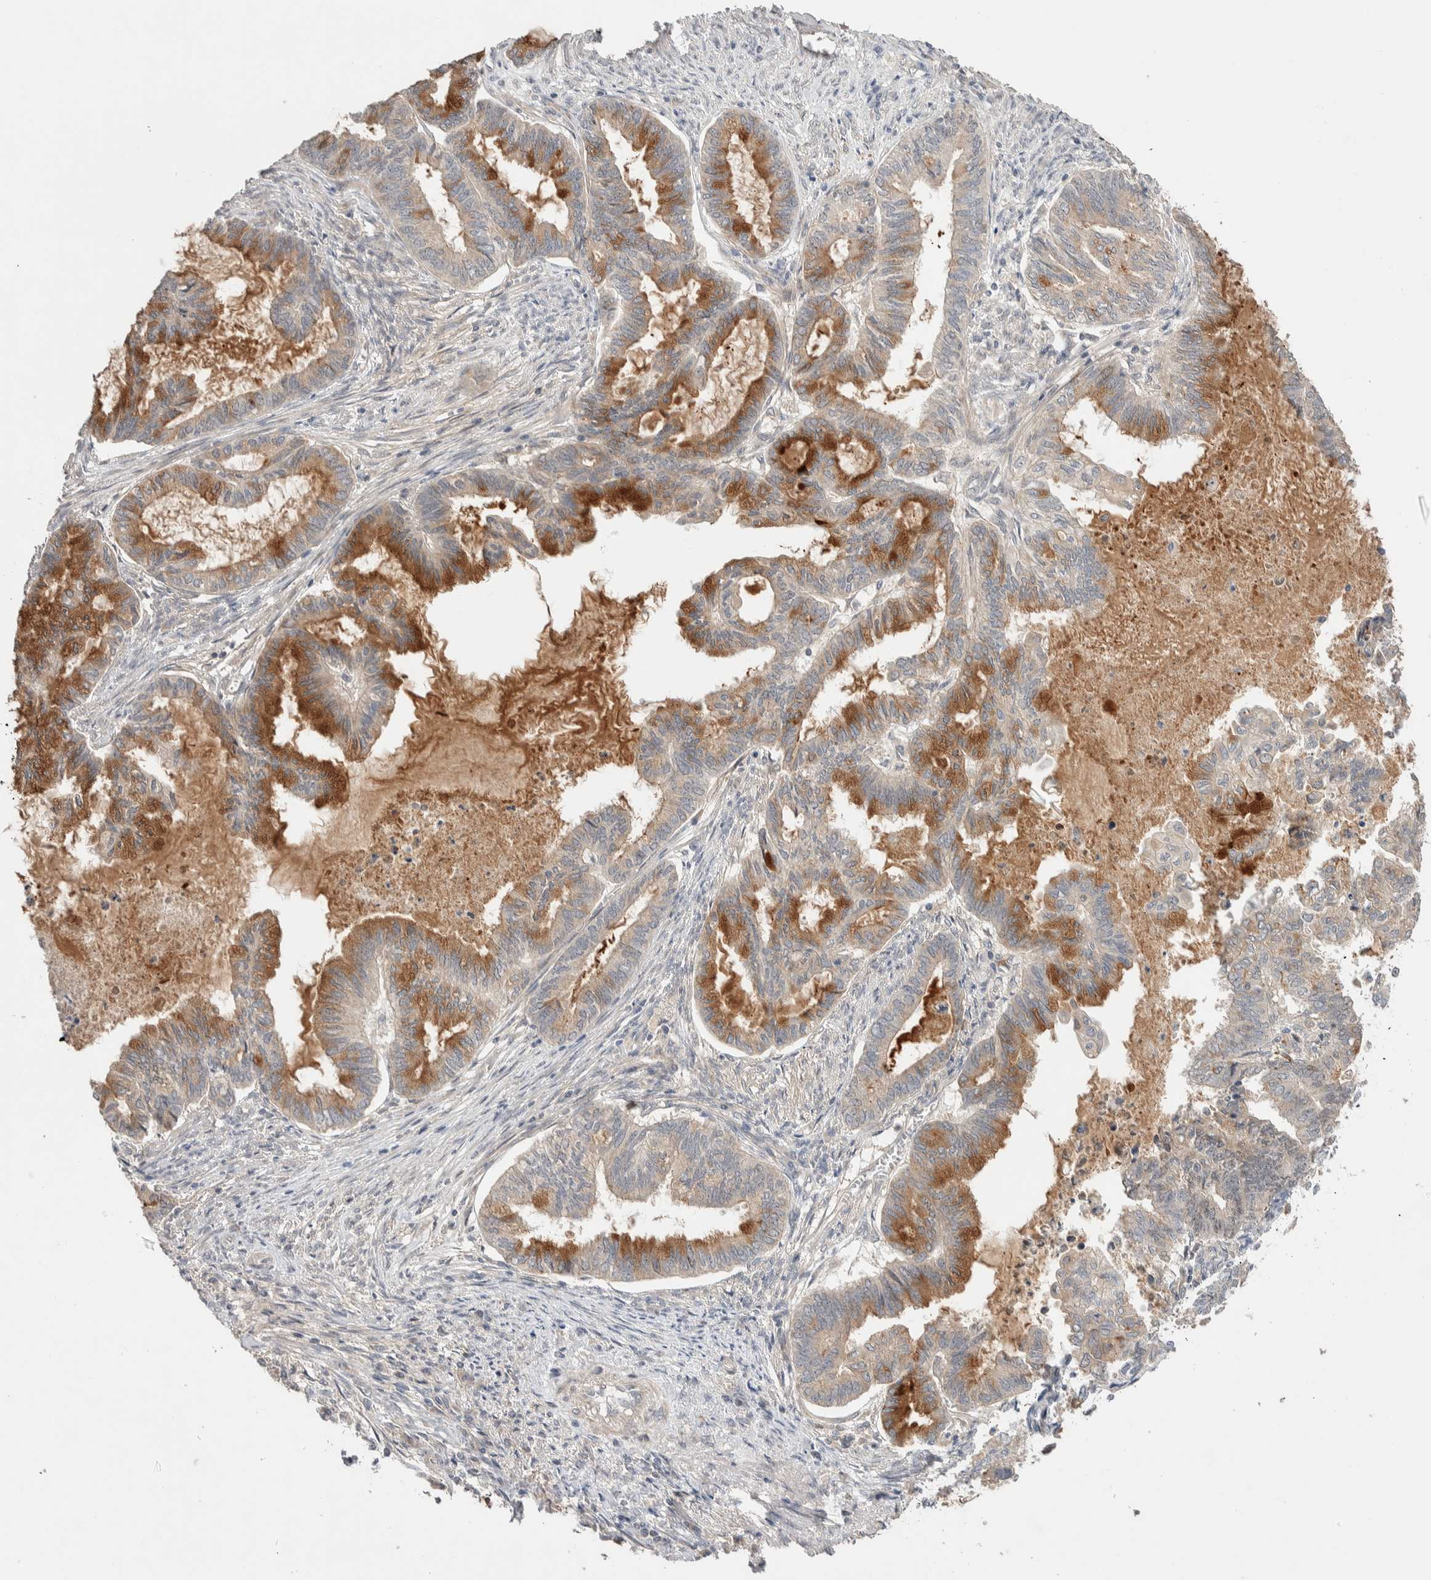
{"staining": {"intensity": "strong", "quantity": "25%-75%", "location": "cytoplasmic/membranous"}, "tissue": "endometrial cancer", "cell_type": "Tumor cells", "image_type": "cancer", "snomed": [{"axis": "morphology", "description": "Adenocarcinoma, NOS"}, {"axis": "topography", "description": "Endometrium"}], "caption": "This micrograph shows endometrial adenocarcinoma stained with immunohistochemistry (IHC) to label a protein in brown. The cytoplasmic/membranous of tumor cells show strong positivity for the protein. Nuclei are counter-stained blue.", "gene": "PRDM15", "patient": {"sex": "female", "age": 86}}